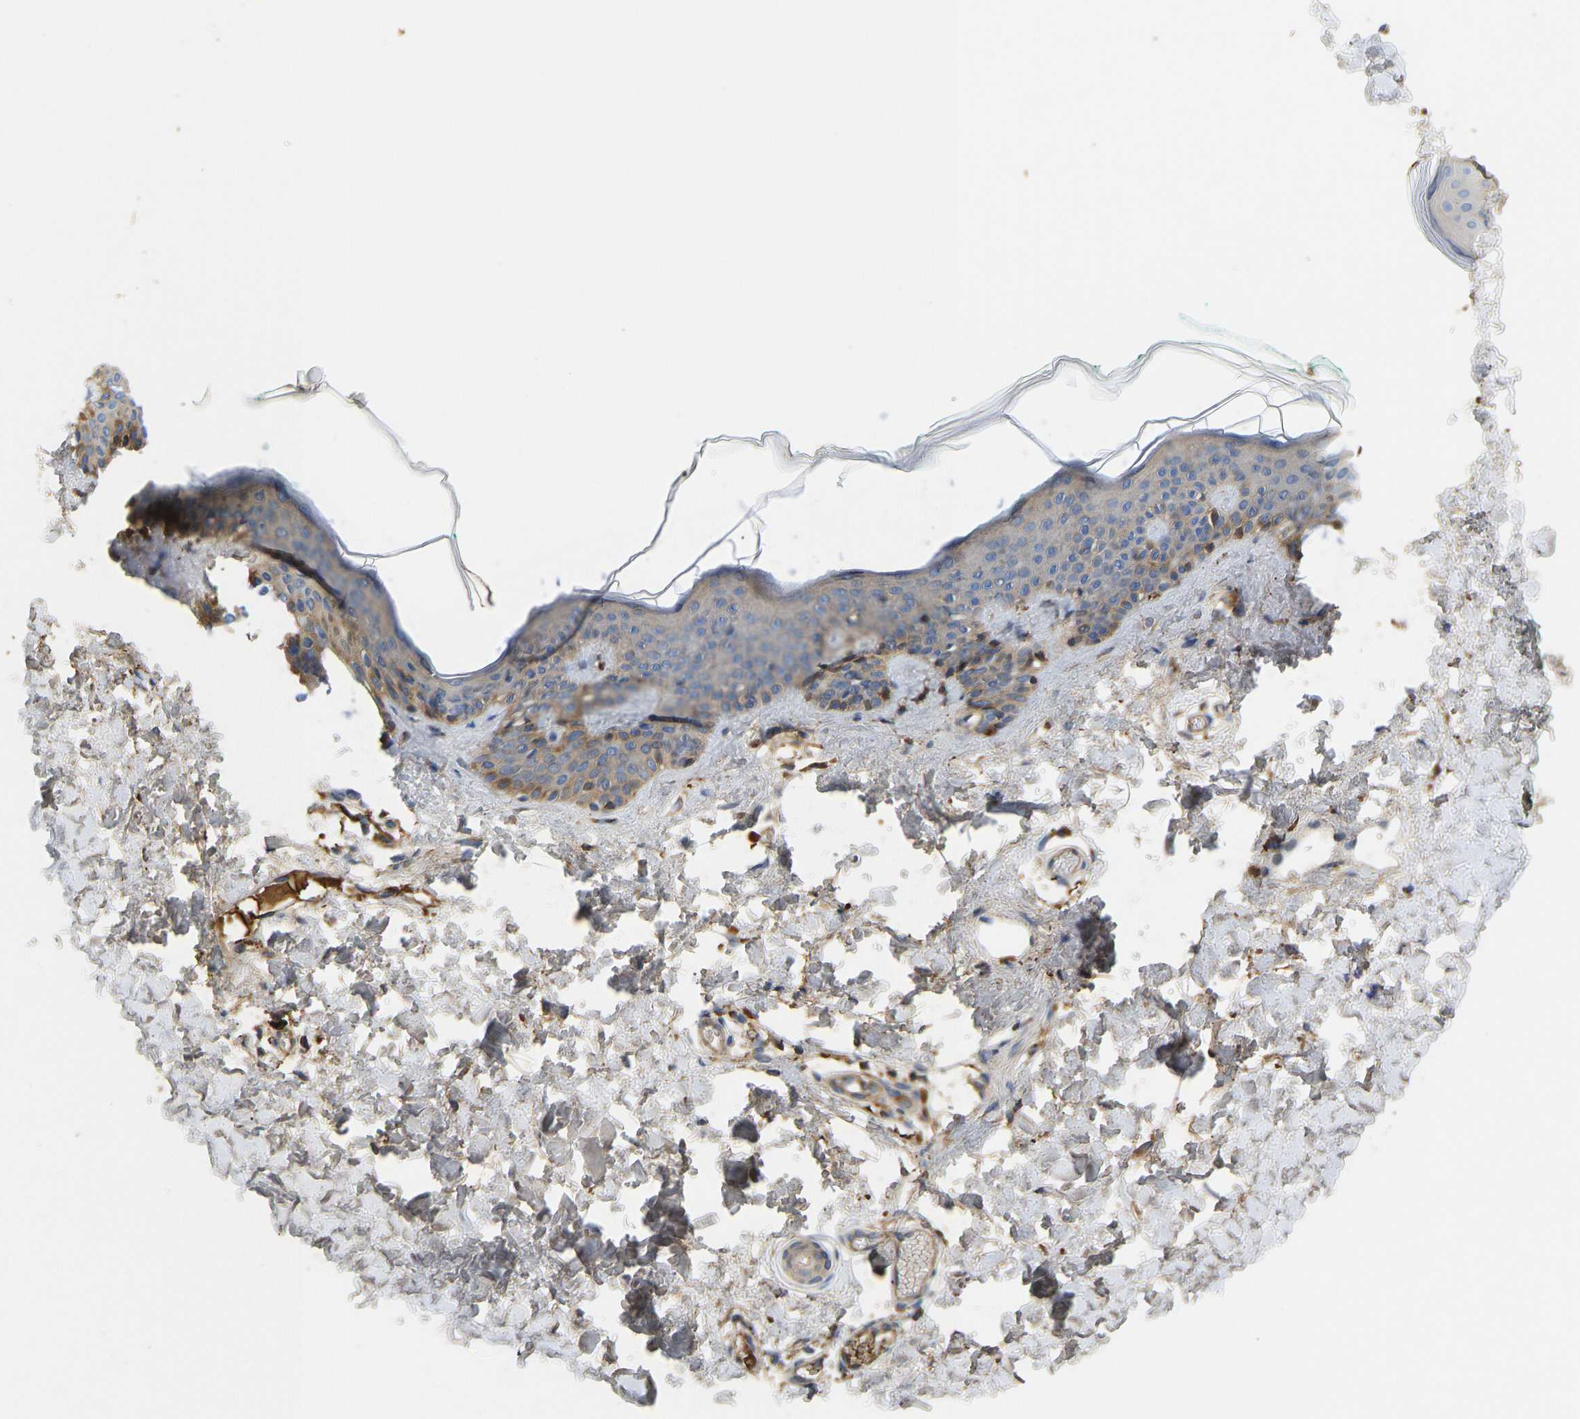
{"staining": {"intensity": "strong", "quantity": "25%-75%", "location": "cytoplasmic/membranous"}, "tissue": "skin", "cell_type": "Fibroblasts", "image_type": "normal", "snomed": [{"axis": "morphology", "description": "Normal tissue, NOS"}, {"axis": "topography", "description": "Skin"}], "caption": "A high-resolution histopathology image shows immunohistochemistry staining of normal skin, which reveals strong cytoplasmic/membranous expression in approximately 25%-75% of fibroblasts.", "gene": "VCPKMT", "patient": {"sex": "male", "age": 30}}